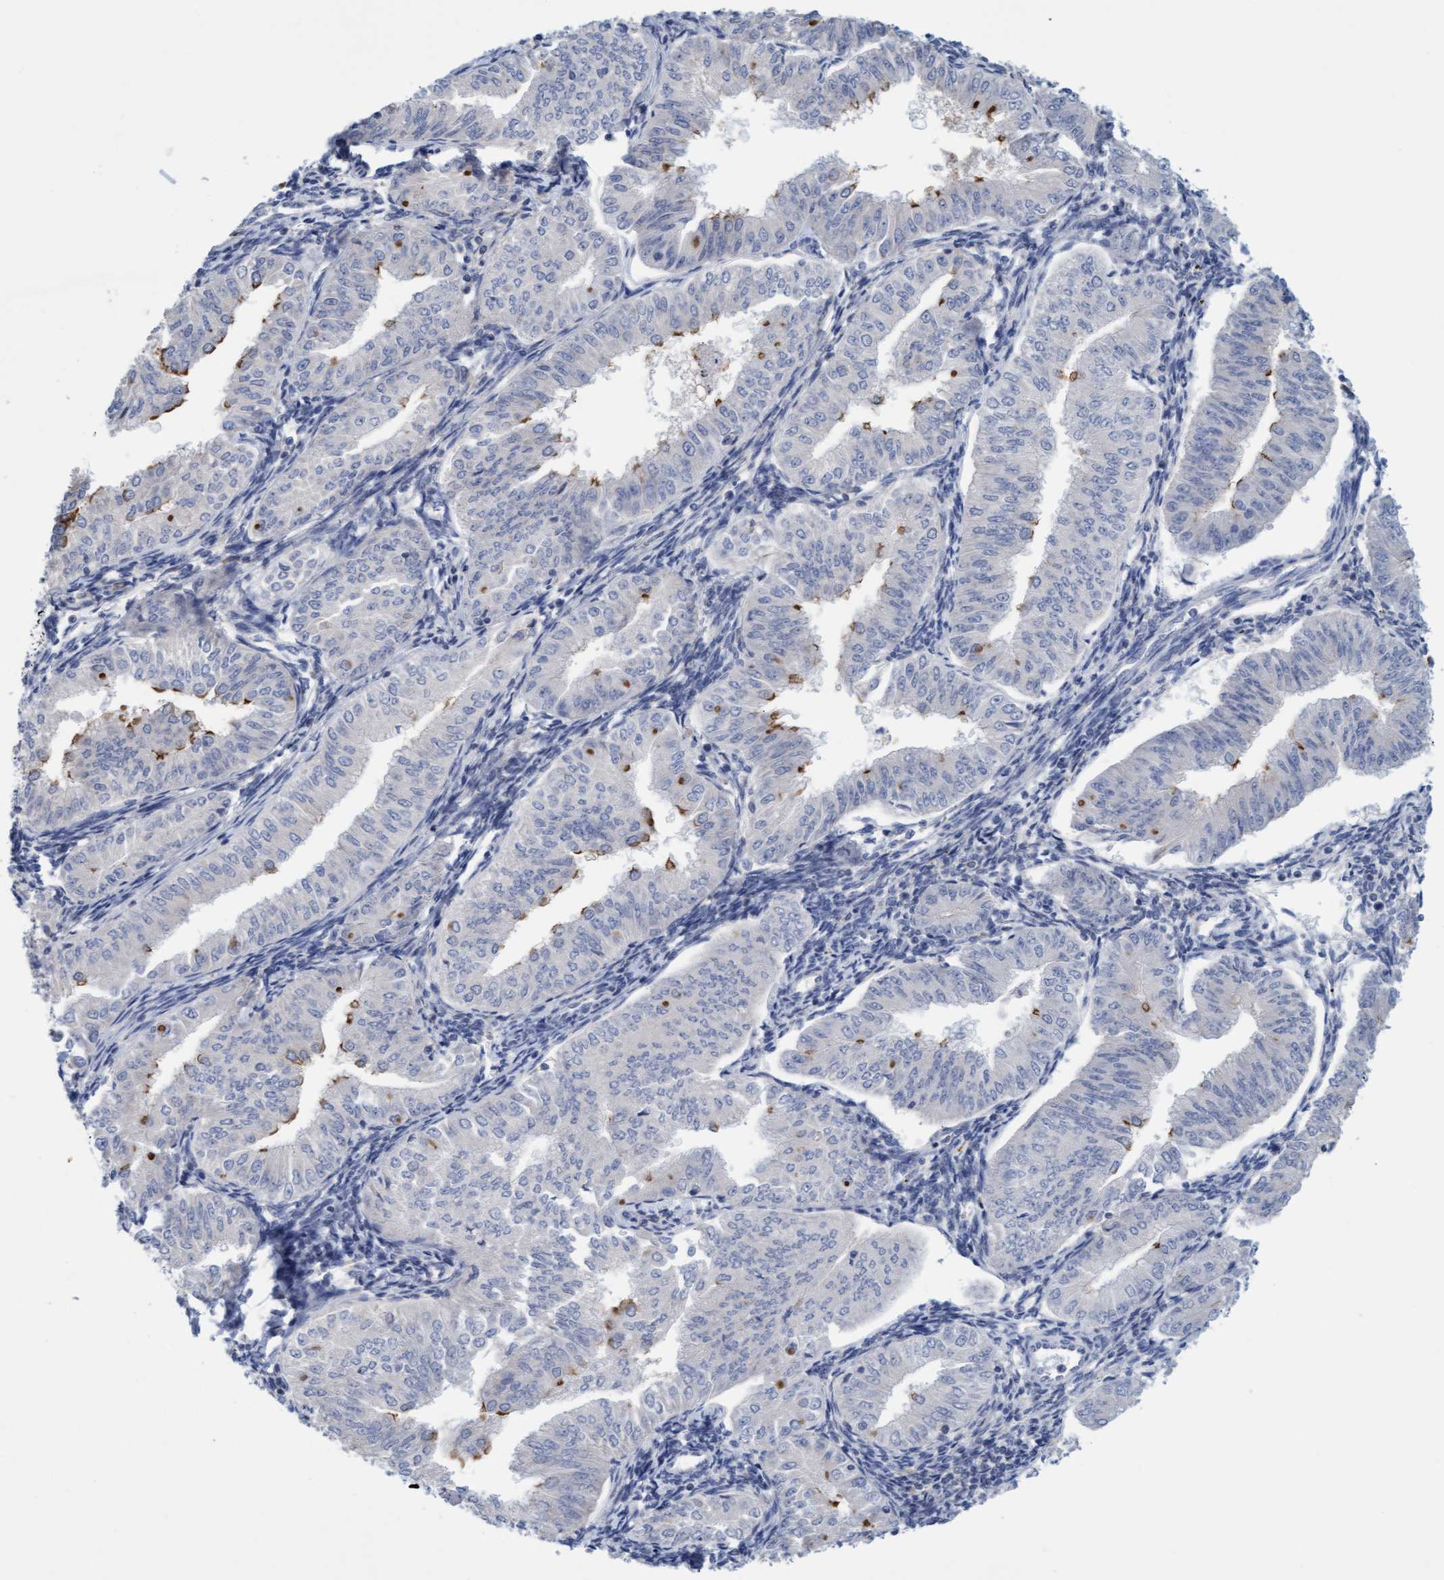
{"staining": {"intensity": "moderate", "quantity": "<25%", "location": "cytoplasmic/membranous"}, "tissue": "endometrial cancer", "cell_type": "Tumor cells", "image_type": "cancer", "snomed": [{"axis": "morphology", "description": "Normal tissue, NOS"}, {"axis": "morphology", "description": "Adenocarcinoma, NOS"}, {"axis": "topography", "description": "Endometrium"}], "caption": "A high-resolution image shows IHC staining of adenocarcinoma (endometrial), which displays moderate cytoplasmic/membranous expression in about <25% of tumor cells. (DAB (3,3'-diaminobenzidine) IHC with brightfield microscopy, high magnification).", "gene": "SLC28A3", "patient": {"sex": "female", "age": 53}}